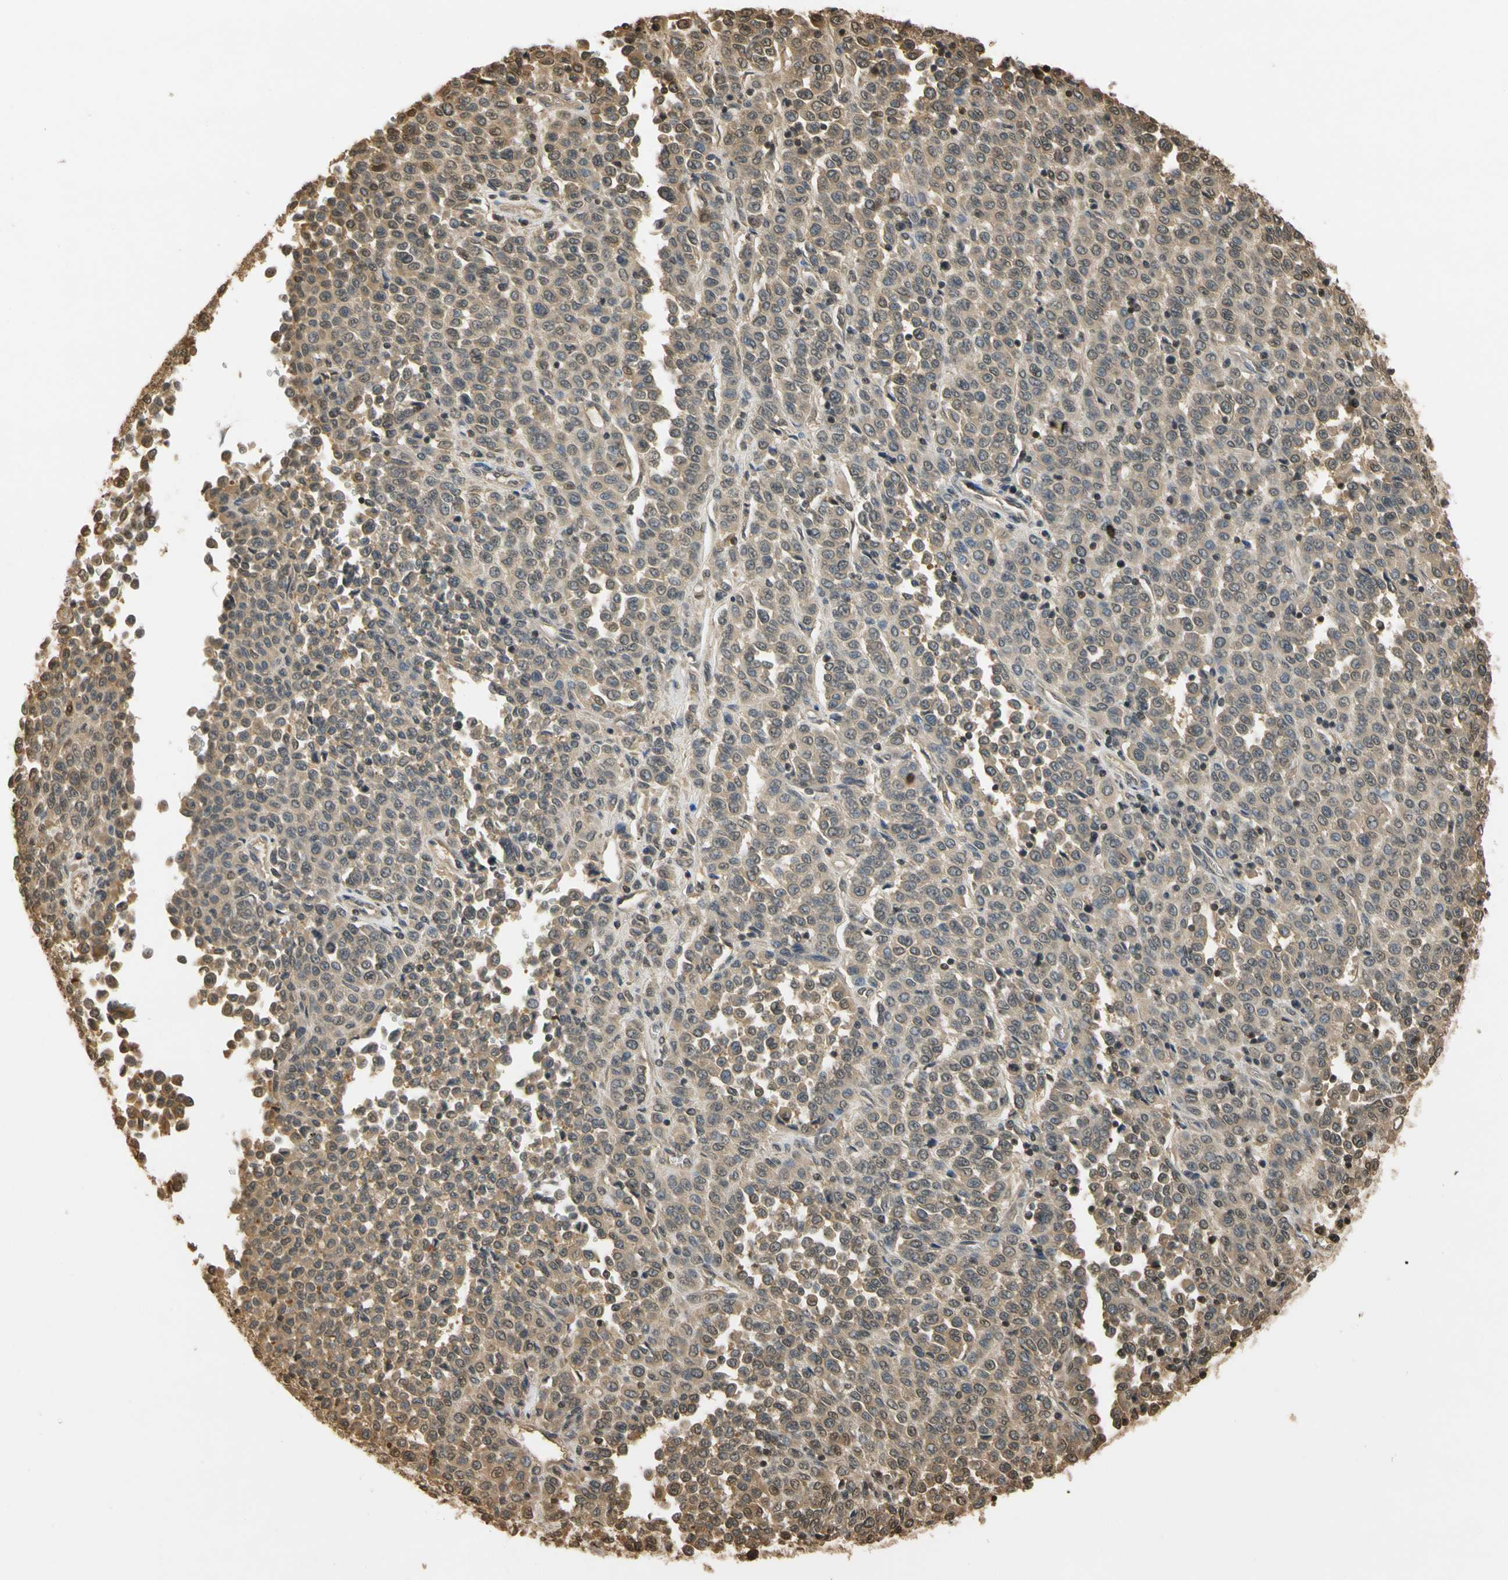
{"staining": {"intensity": "moderate", "quantity": ">75%", "location": "cytoplasmic/membranous,nuclear"}, "tissue": "melanoma", "cell_type": "Tumor cells", "image_type": "cancer", "snomed": [{"axis": "morphology", "description": "Malignant melanoma, Metastatic site"}, {"axis": "topography", "description": "Pancreas"}], "caption": "This photomicrograph demonstrates immunohistochemistry (IHC) staining of human melanoma, with medium moderate cytoplasmic/membranous and nuclear expression in about >75% of tumor cells.", "gene": "SOD1", "patient": {"sex": "female", "age": 30}}